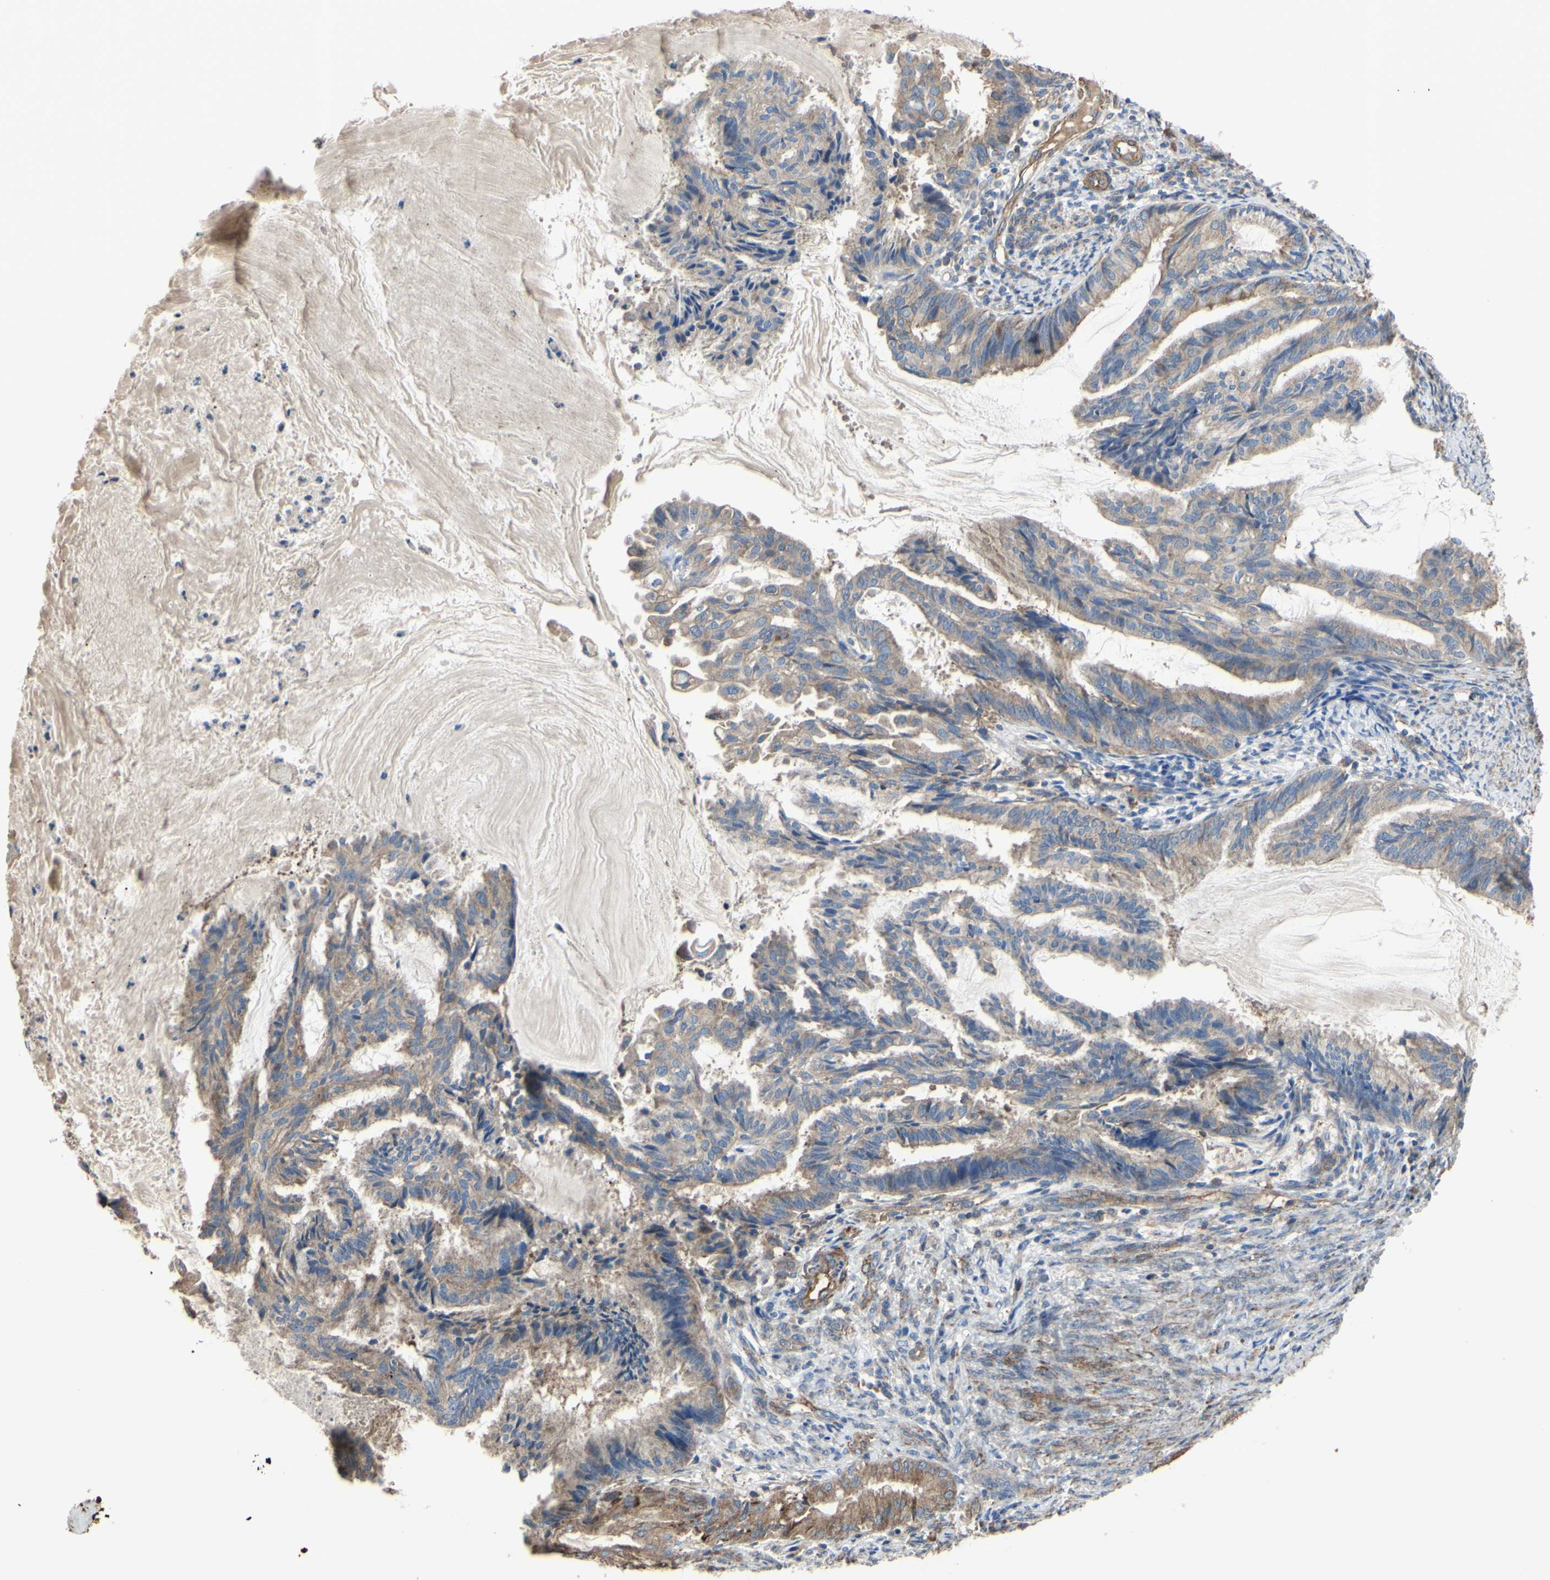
{"staining": {"intensity": "moderate", "quantity": ">75%", "location": "cytoplasmic/membranous"}, "tissue": "endometrial cancer", "cell_type": "Tumor cells", "image_type": "cancer", "snomed": [{"axis": "morphology", "description": "Adenocarcinoma, NOS"}, {"axis": "topography", "description": "Endometrium"}], "caption": "Protein staining by immunohistochemistry displays moderate cytoplasmic/membranous positivity in approximately >75% of tumor cells in endometrial cancer (adenocarcinoma).", "gene": "BECN1", "patient": {"sex": "female", "age": 86}}